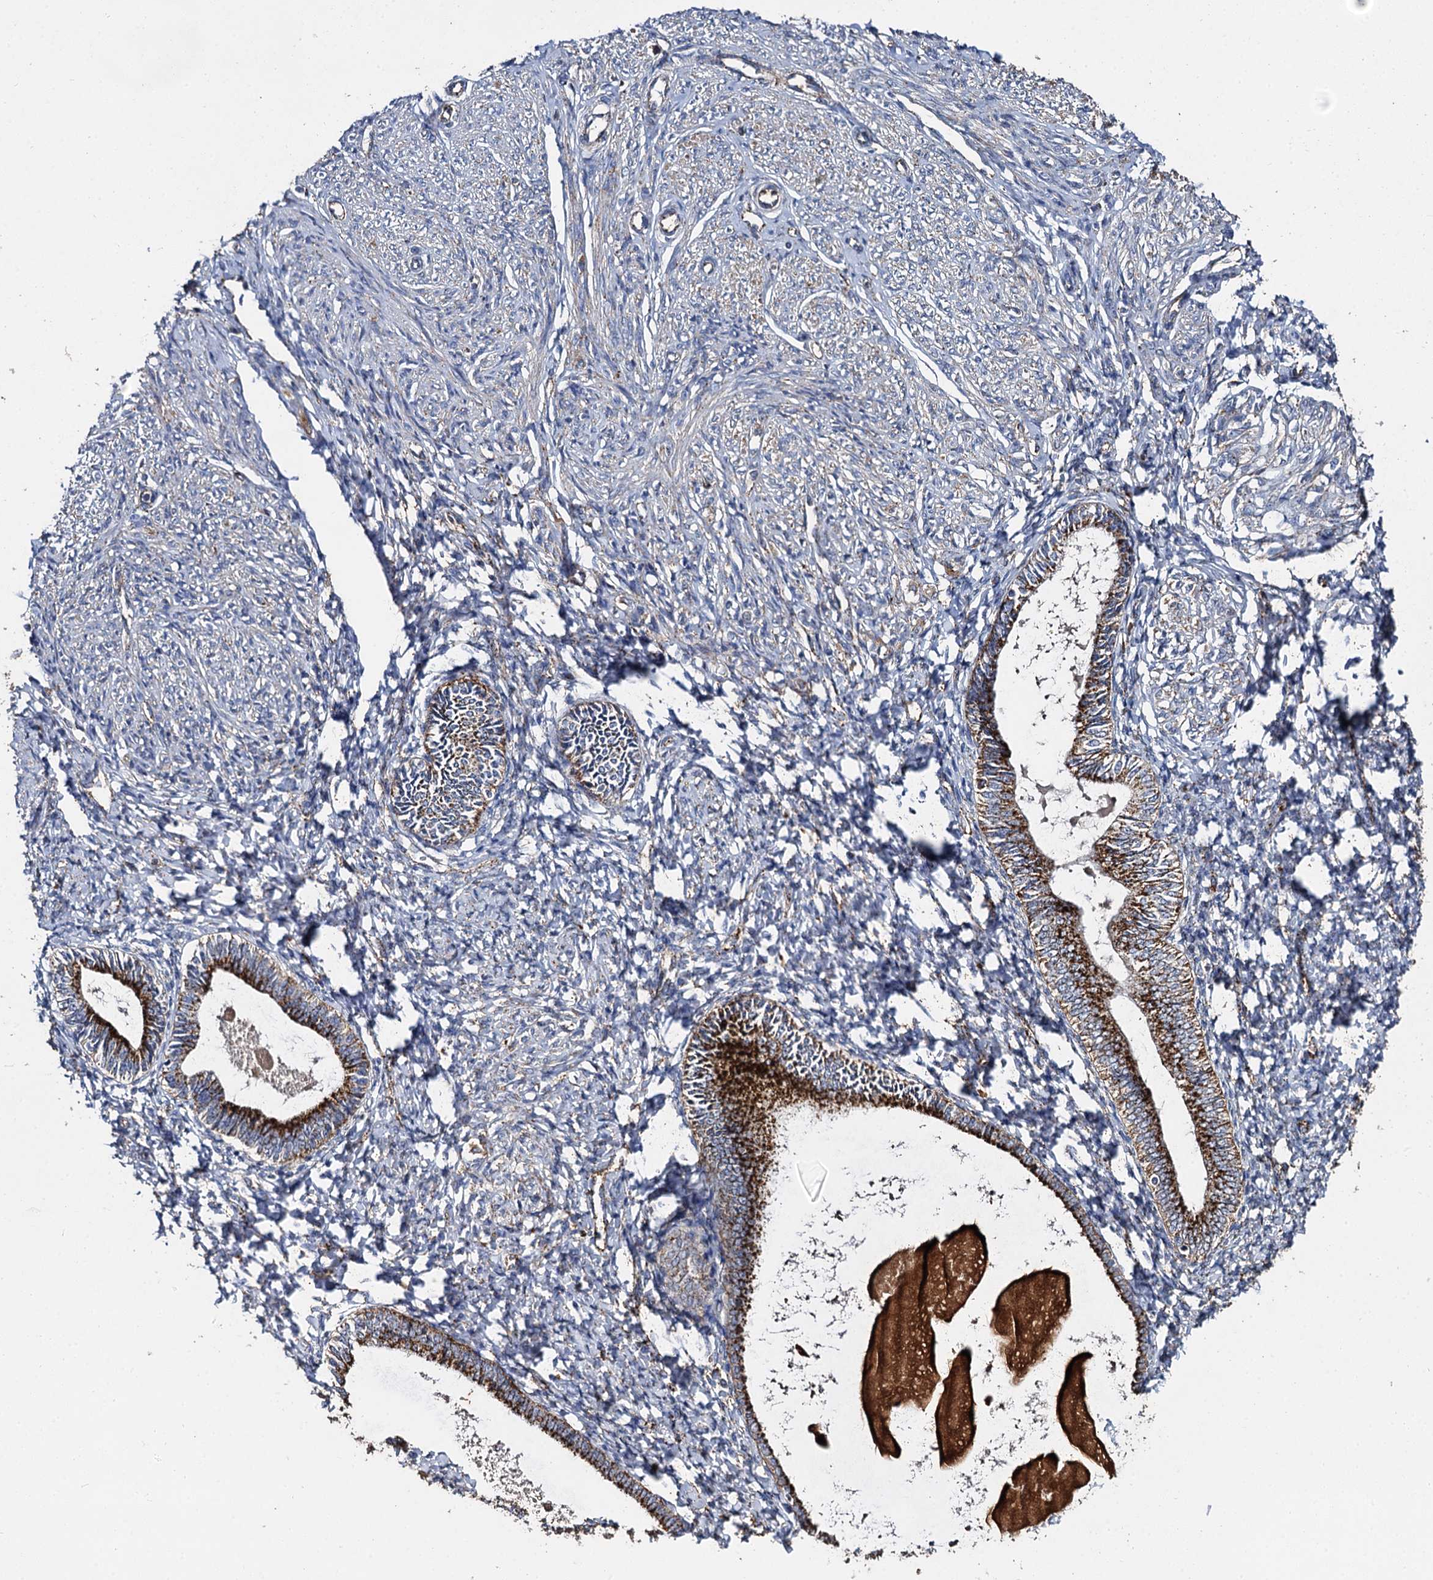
{"staining": {"intensity": "strong", "quantity": "25%-75%", "location": "cytoplasmic/membranous"}, "tissue": "endometrium", "cell_type": "Cells in endometrial stroma", "image_type": "normal", "snomed": [{"axis": "morphology", "description": "Normal tissue, NOS"}, {"axis": "topography", "description": "Endometrium"}], "caption": "IHC (DAB (3,3'-diaminobenzidine)) staining of benign human endometrium demonstrates strong cytoplasmic/membranous protein staining in approximately 25%-75% of cells in endometrial stroma.", "gene": "GBA1", "patient": {"sex": "female", "age": 72}}